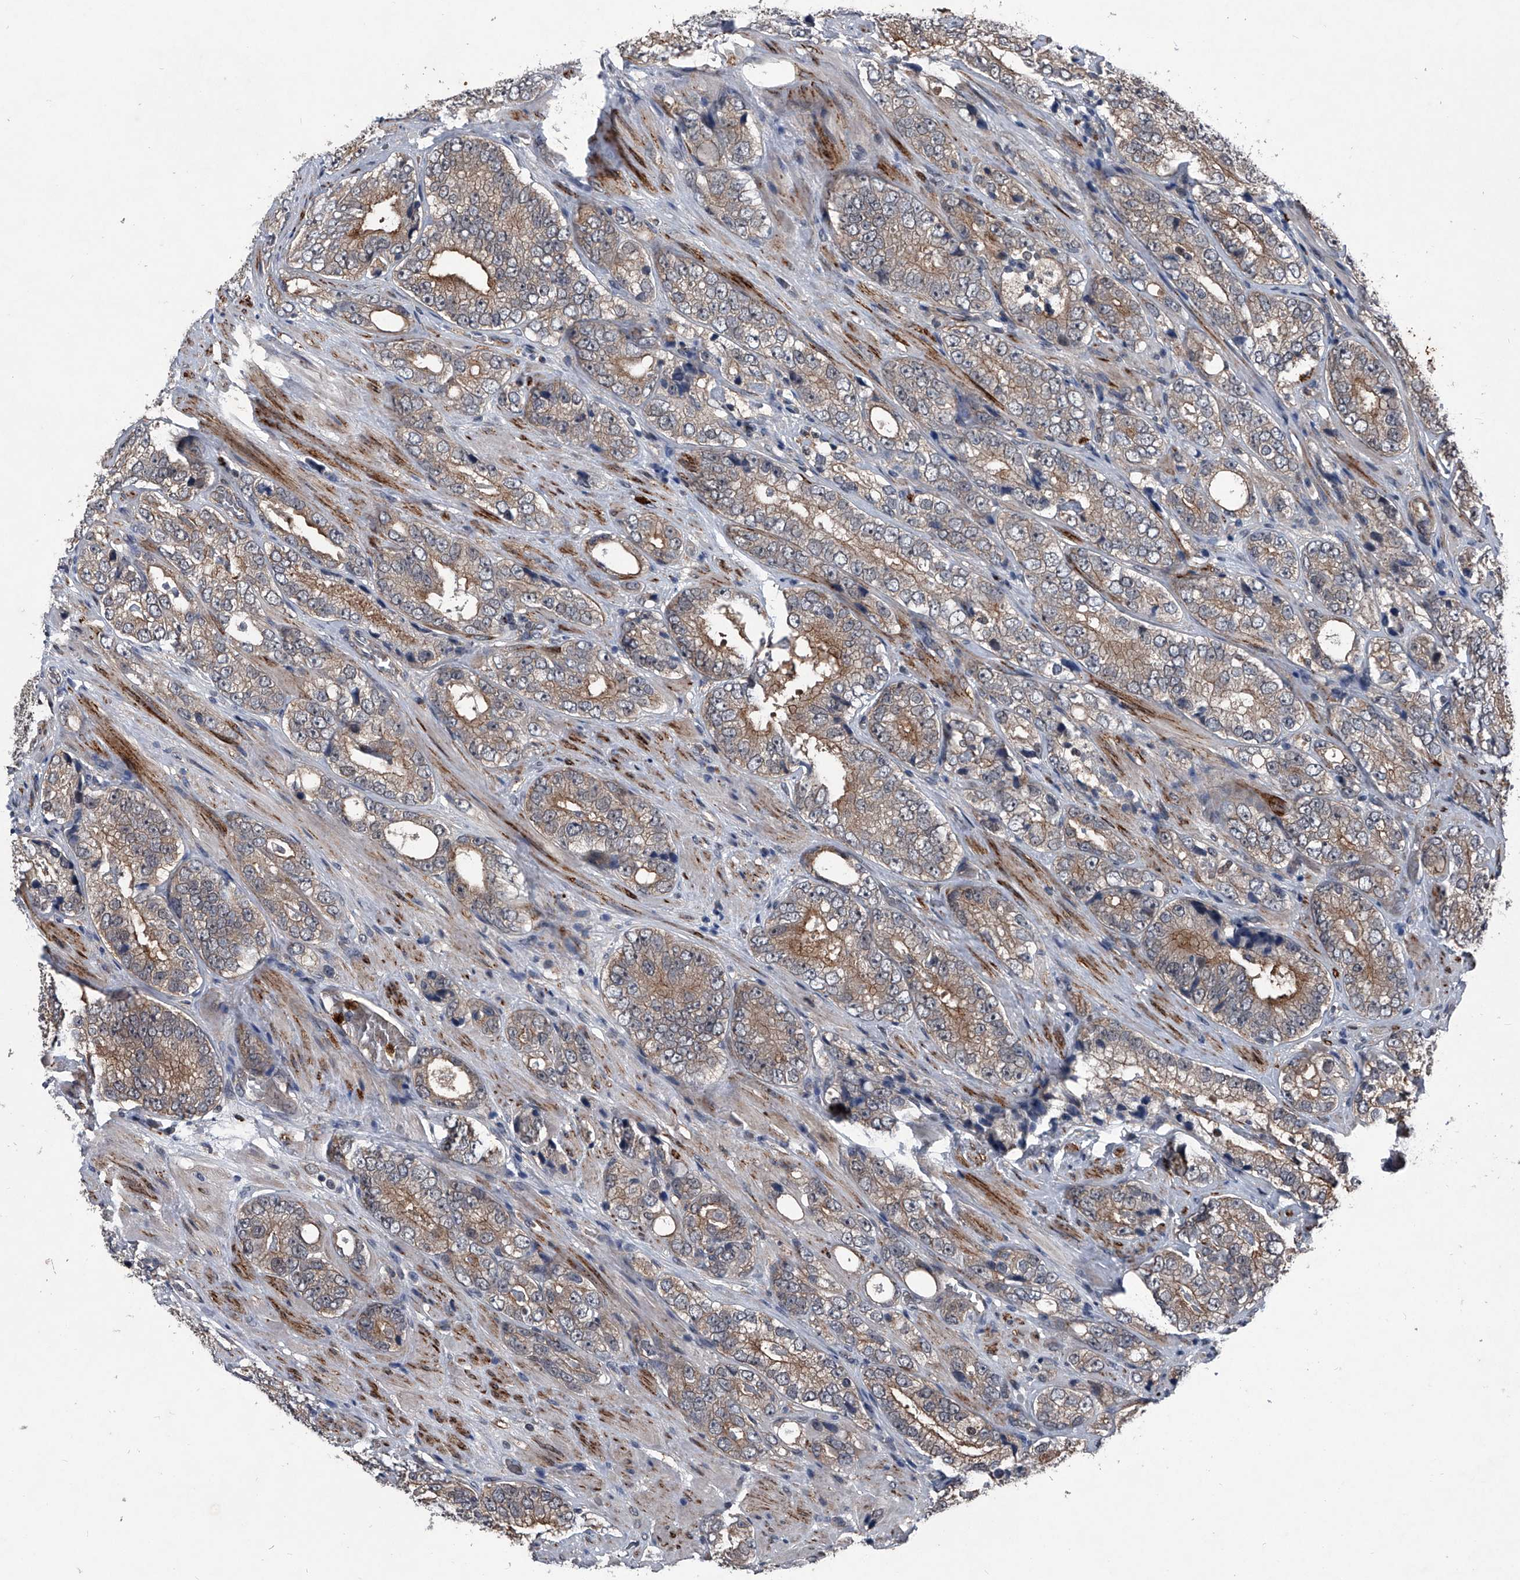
{"staining": {"intensity": "moderate", "quantity": ">75%", "location": "cytoplasmic/membranous"}, "tissue": "prostate cancer", "cell_type": "Tumor cells", "image_type": "cancer", "snomed": [{"axis": "morphology", "description": "Adenocarcinoma, High grade"}, {"axis": "topography", "description": "Prostate"}], "caption": "IHC (DAB (3,3'-diaminobenzidine)) staining of prostate cancer (adenocarcinoma (high-grade)) demonstrates moderate cytoplasmic/membranous protein positivity in about >75% of tumor cells.", "gene": "MAPKAP1", "patient": {"sex": "male", "age": 56}}